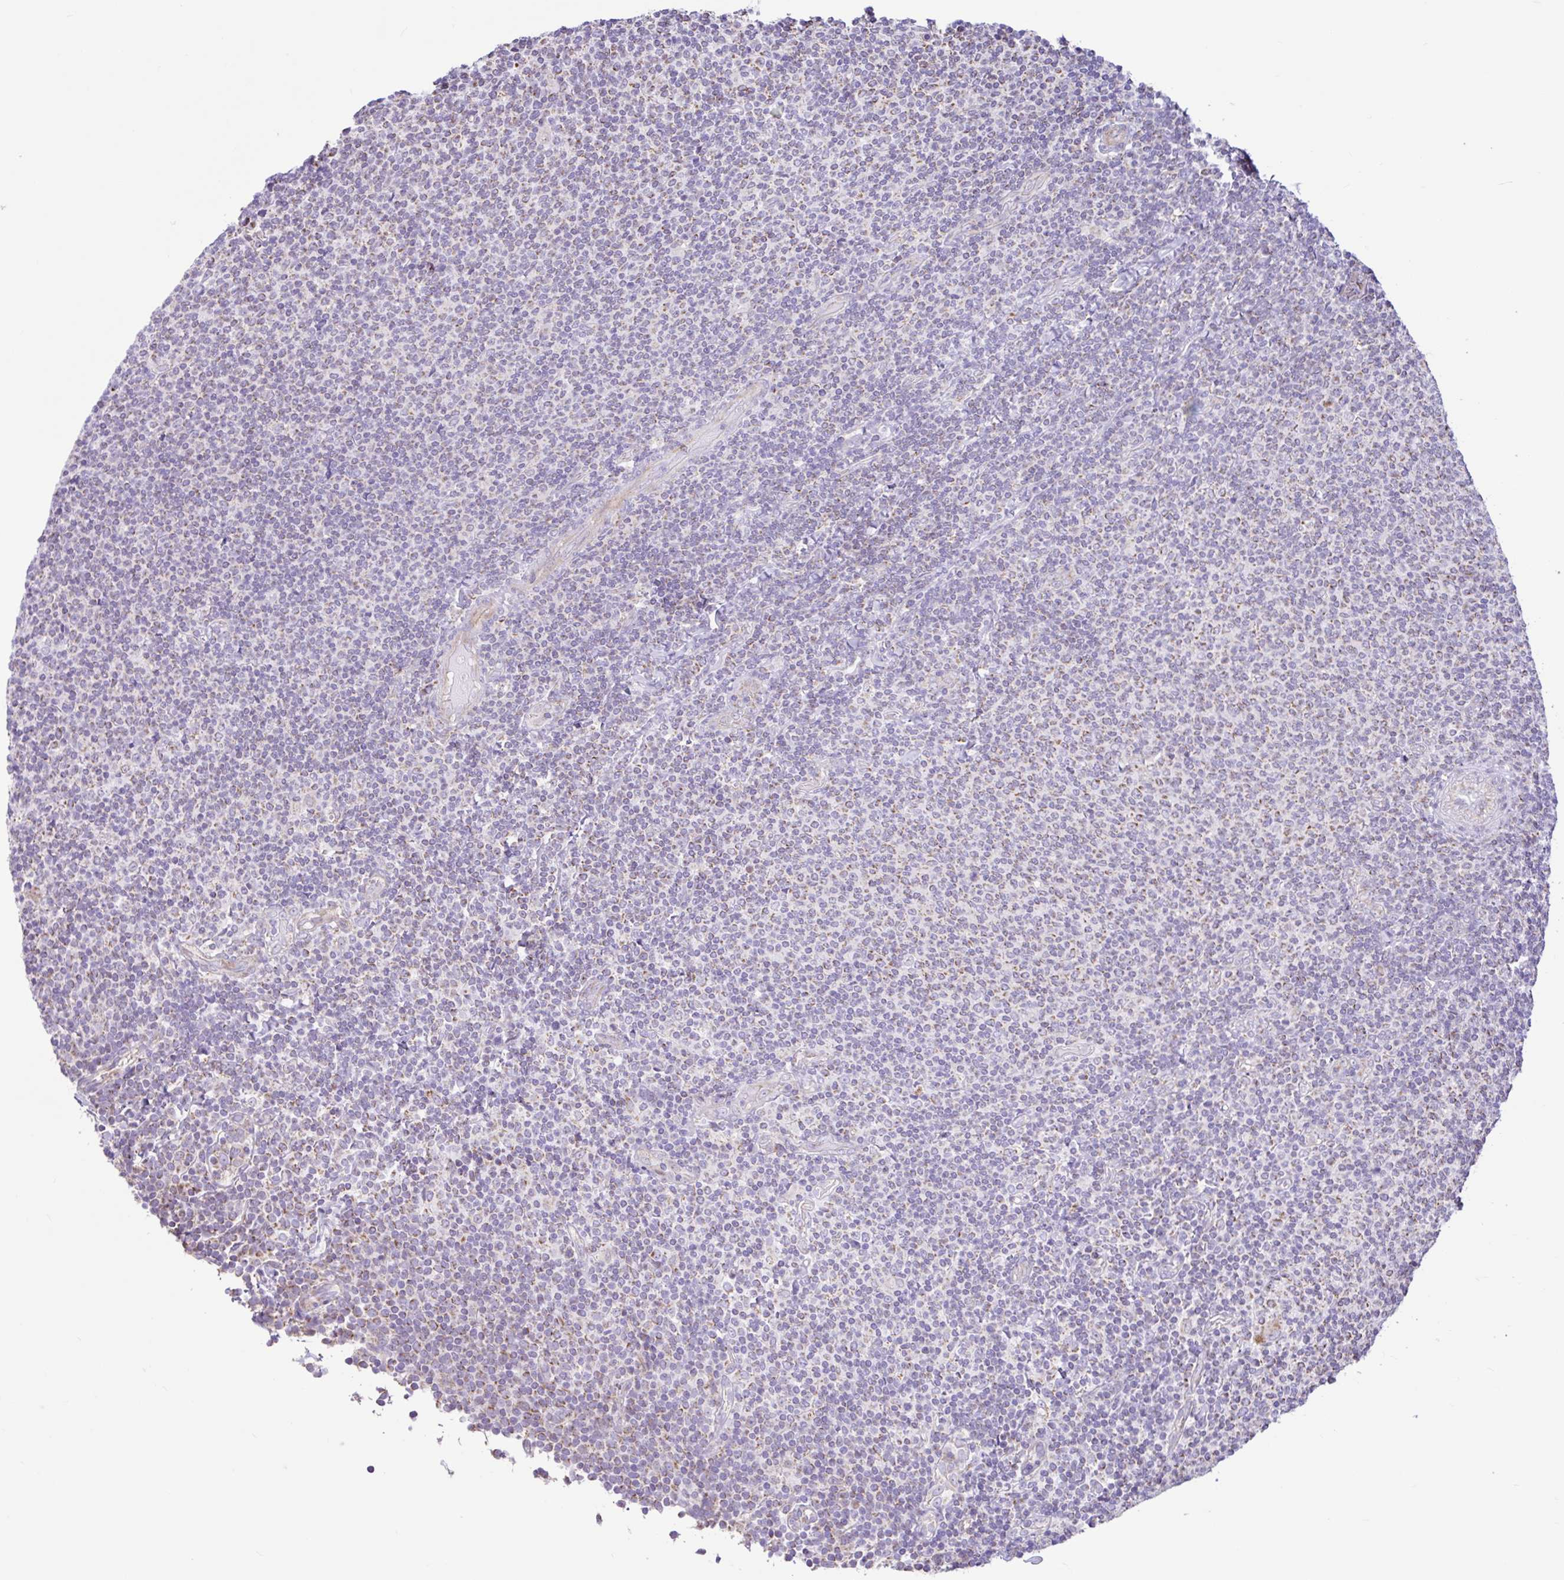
{"staining": {"intensity": "negative", "quantity": "none", "location": "none"}, "tissue": "lymphoma", "cell_type": "Tumor cells", "image_type": "cancer", "snomed": [{"axis": "morphology", "description": "Malignant lymphoma, non-Hodgkin's type, Low grade"}, {"axis": "topography", "description": "Lymph node"}], "caption": "Immunohistochemistry histopathology image of neoplastic tissue: malignant lymphoma, non-Hodgkin's type (low-grade) stained with DAB reveals no significant protein positivity in tumor cells.", "gene": "NDUFS2", "patient": {"sex": "male", "age": 52}}